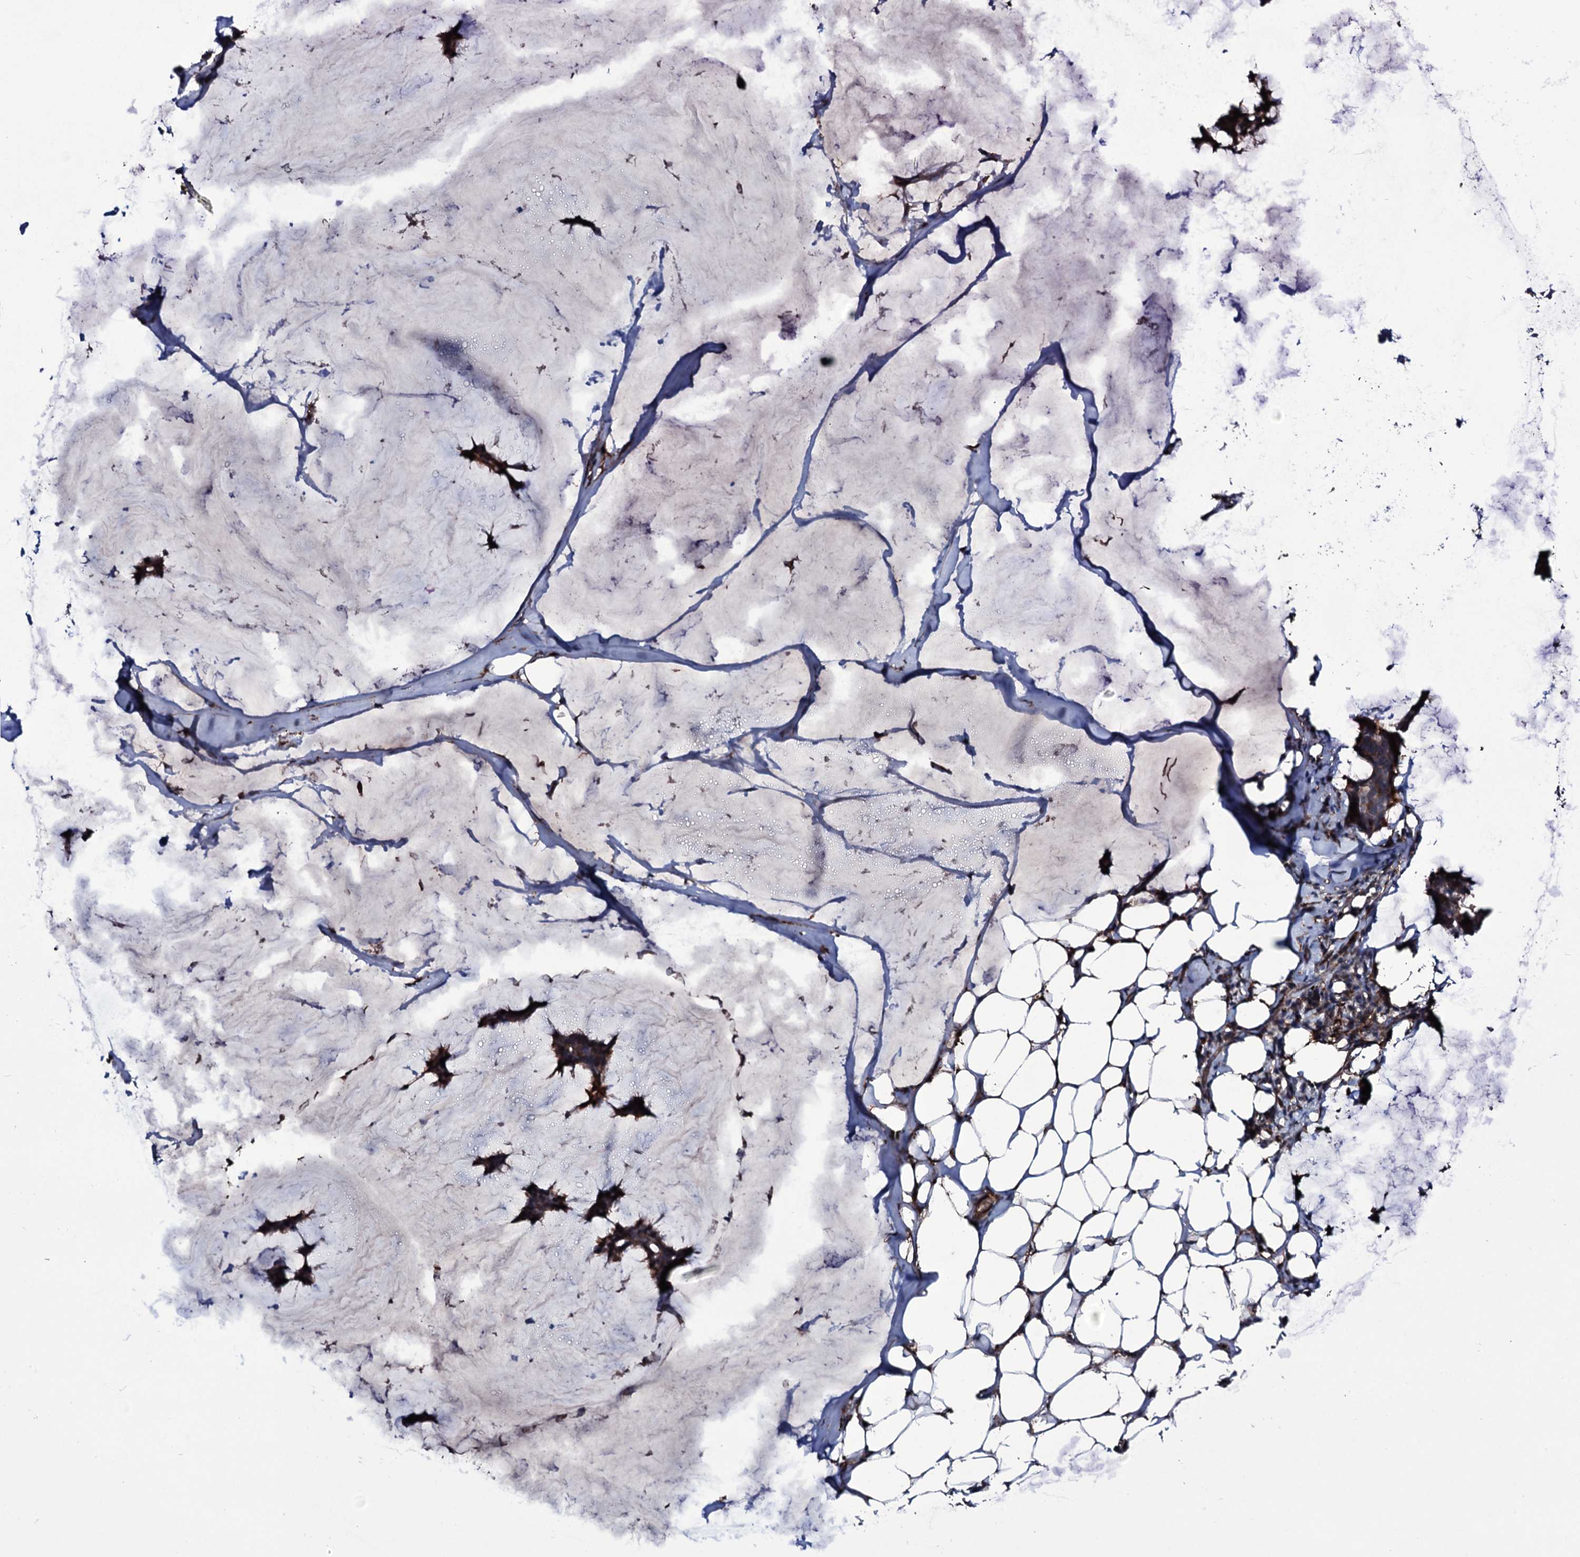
{"staining": {"intensity": "strong", "quantity": ">75%", "location": "cytoplasmic/membranous"}, "tissue": "breast cancer", "cell_type": "Tumor cells", "image_type": "cancer", "snomed": [{"axis": "morphology", "description": "Duct carcinoma"}, {"axis": "topography", "description": "Breast"}], "caption": "High-power microscopy captured an IHC image of breast invasive ductal carcinoma, revealing strong cytoplasmic/membranous positivity in approximately >75% of tumor cells.", "gene": "ZSWIM8", "patient": {"sex": "female", "age": 93}}